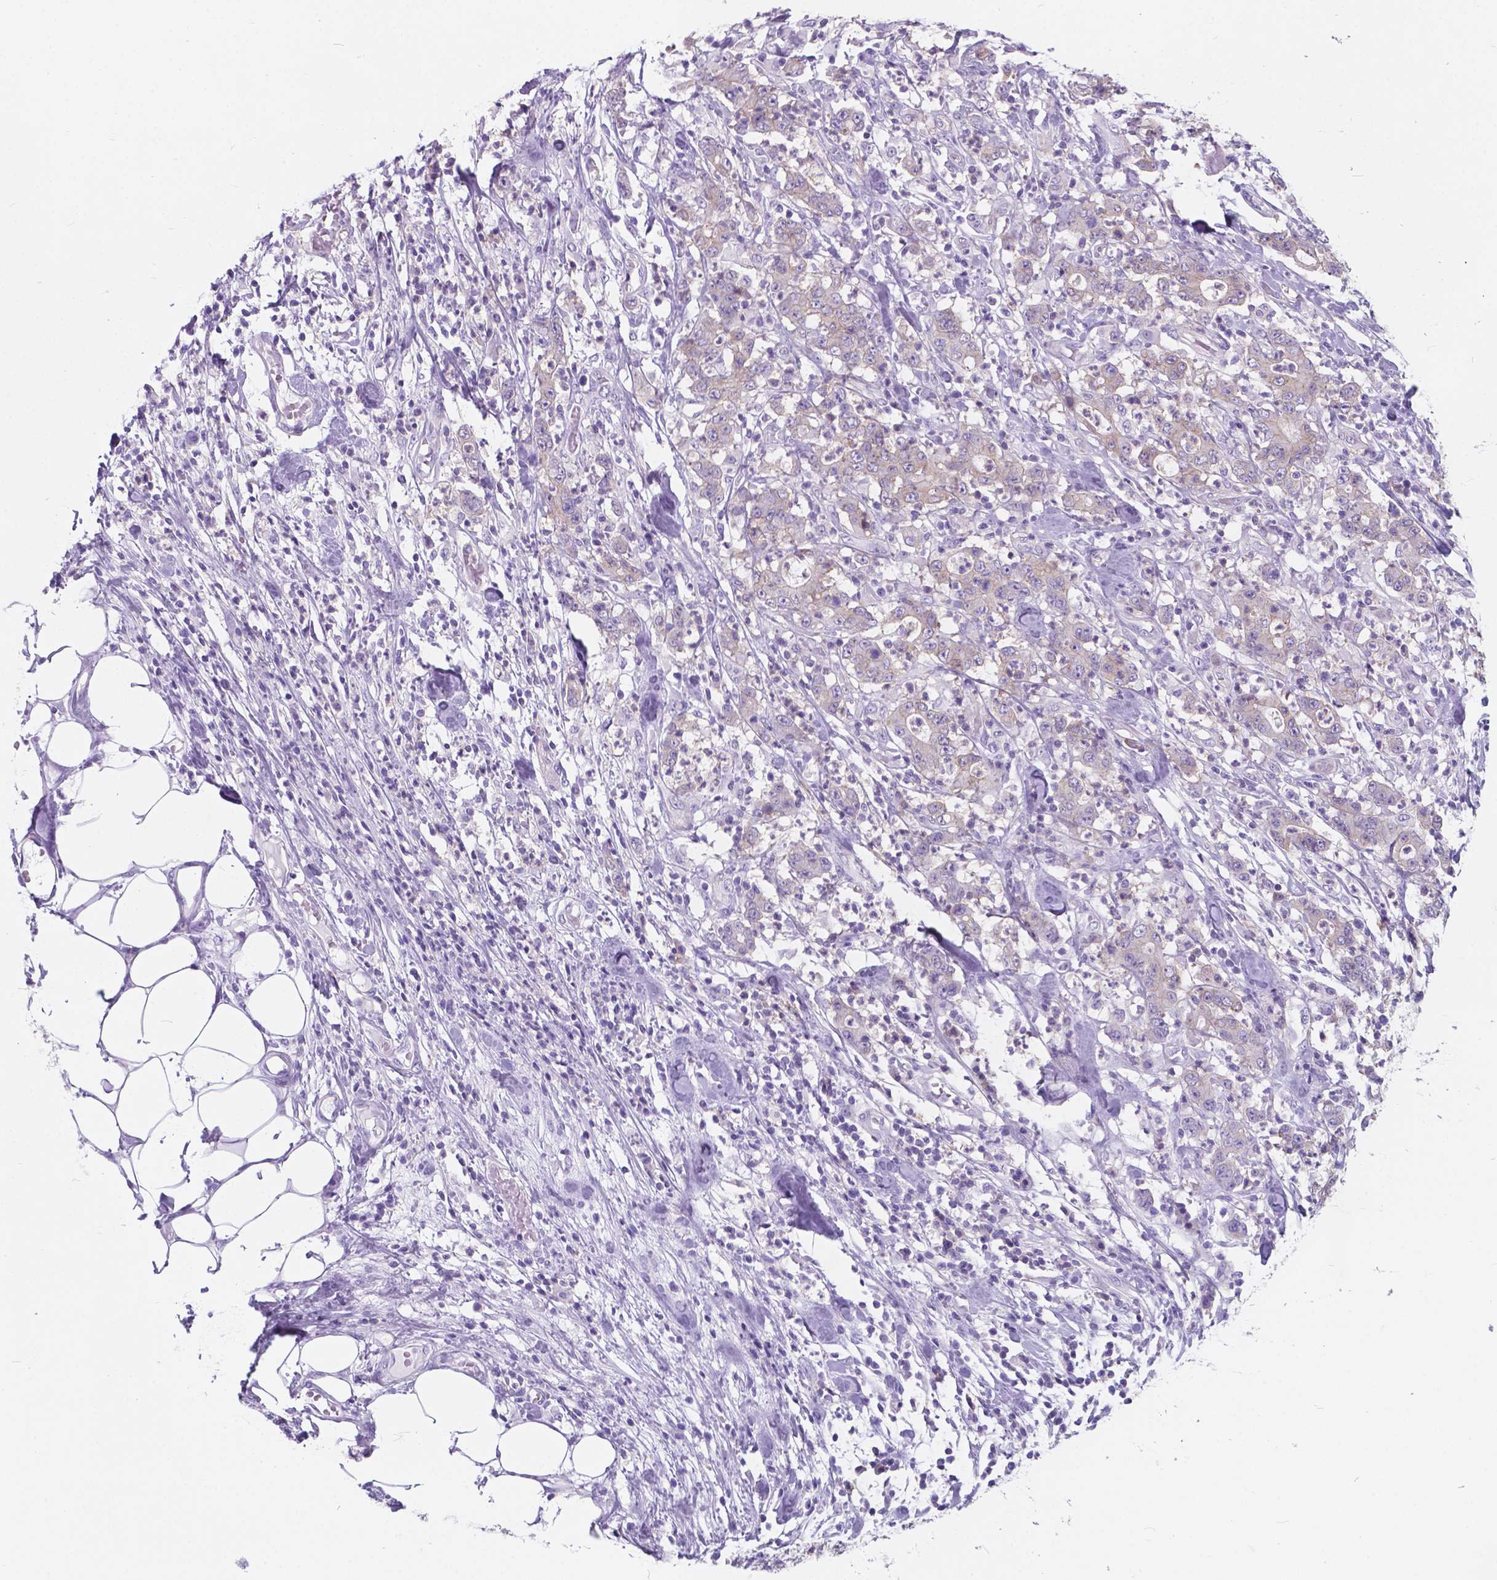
{"staining": {"intensity": "negative", "quantity": "none", "location": "none"}, "tissue": "stomach cancer", "cell_type": "Tumor cells", "image_type": "cancer", "snomed": [{"axis": "morphology", "description": "Adenocarcinoma, NOS"}, {"axis": "topography", "description": "Stomach, upper"}], "caption": "Immunohistochemical staining of stomach cancer exhibits no significant staining in tumor cells.", "gene": "KIAA0040", "patient": {"sex": "male", "age": 68}}